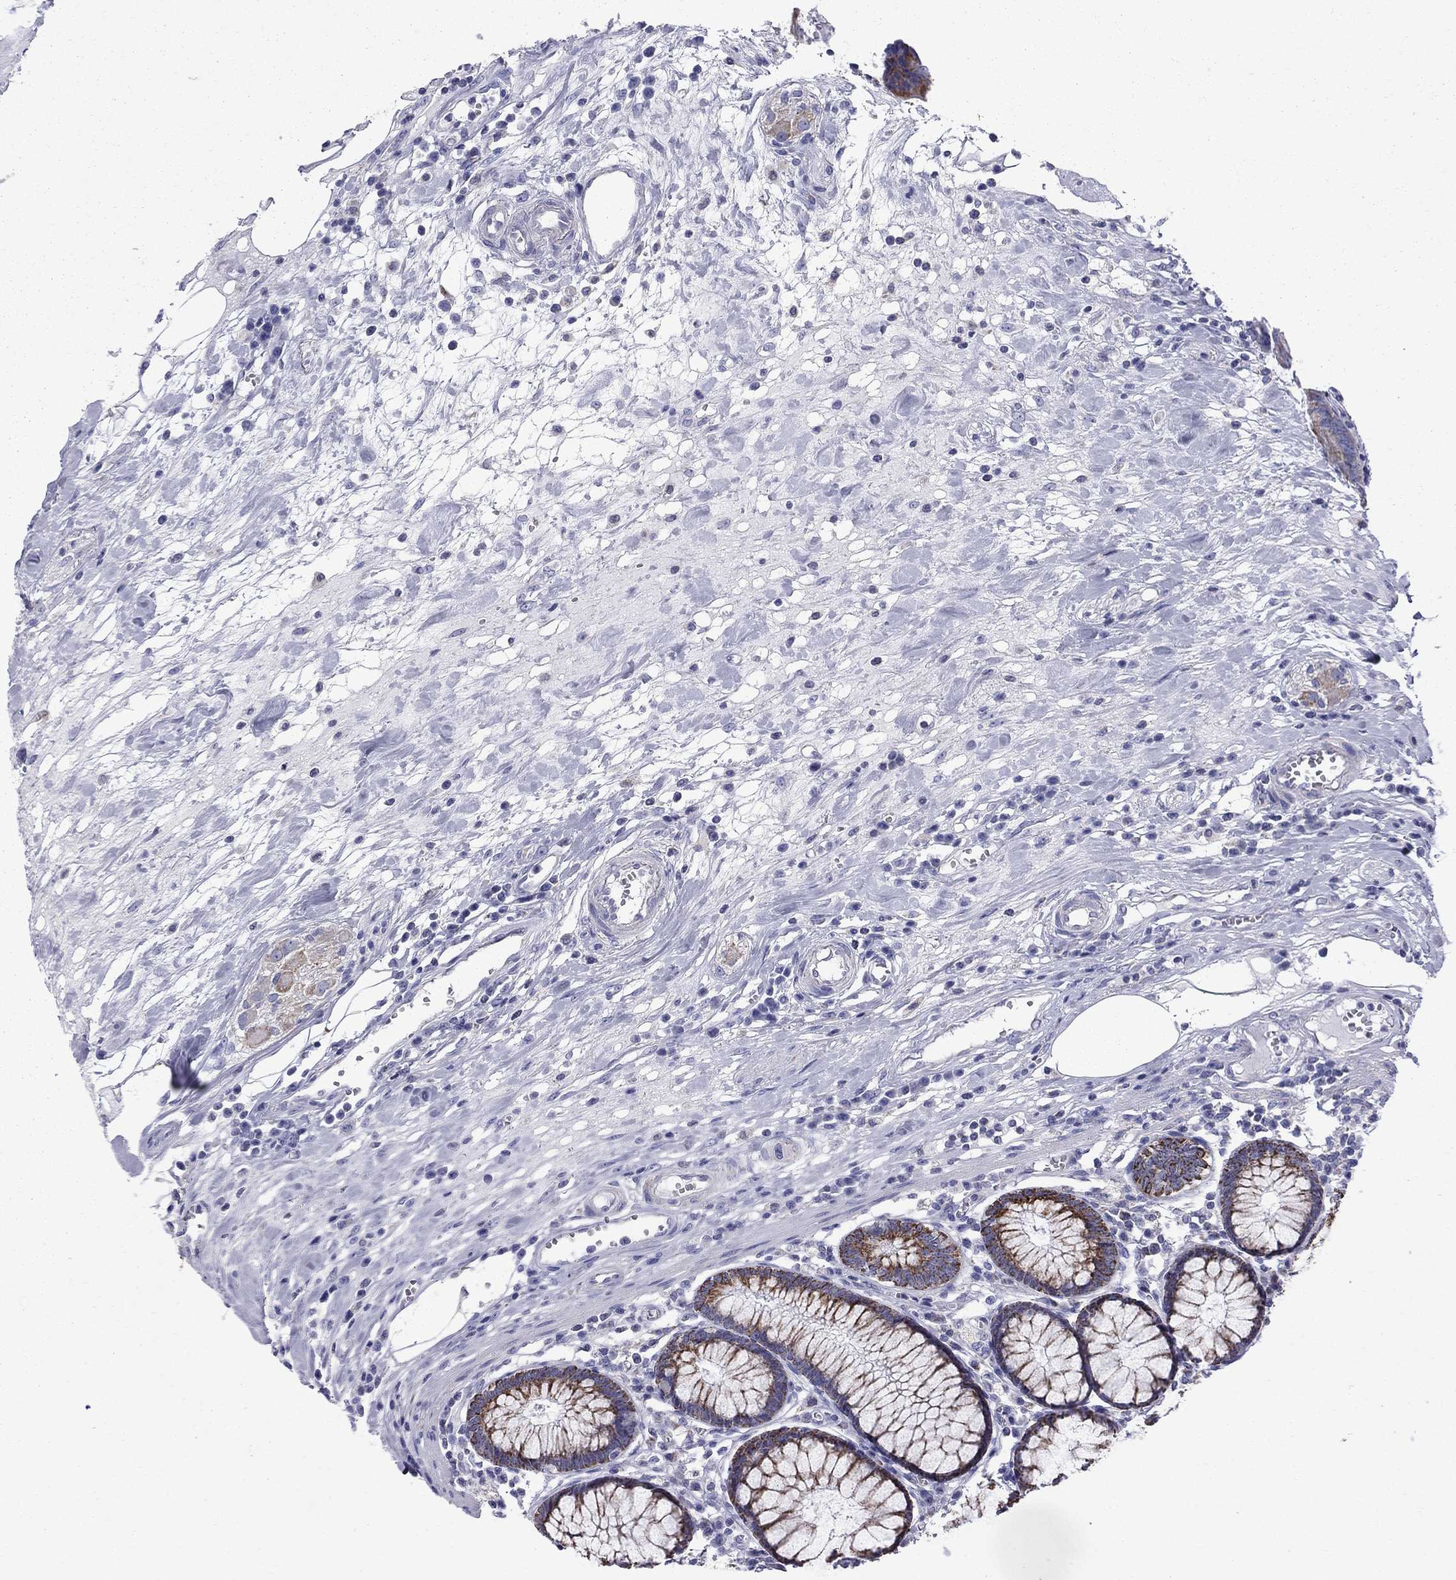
{"staining": {"intensity": "negative", "quantity": "none", "location": "none"}, "tissue": "colon", "cell_type": "Endothelial cells", "image_type": "normal", "snomed": [{"axis": "morphology", "description": "Normal tissue, NOS"}, {"axis": "topography", "description": "Colon"}], "caption": "Human colon stained for a protein using IHC shows no positivity in endothelial cells.", "gene": "ACADSB", "patient": {"sex": "male", "age": 65}}